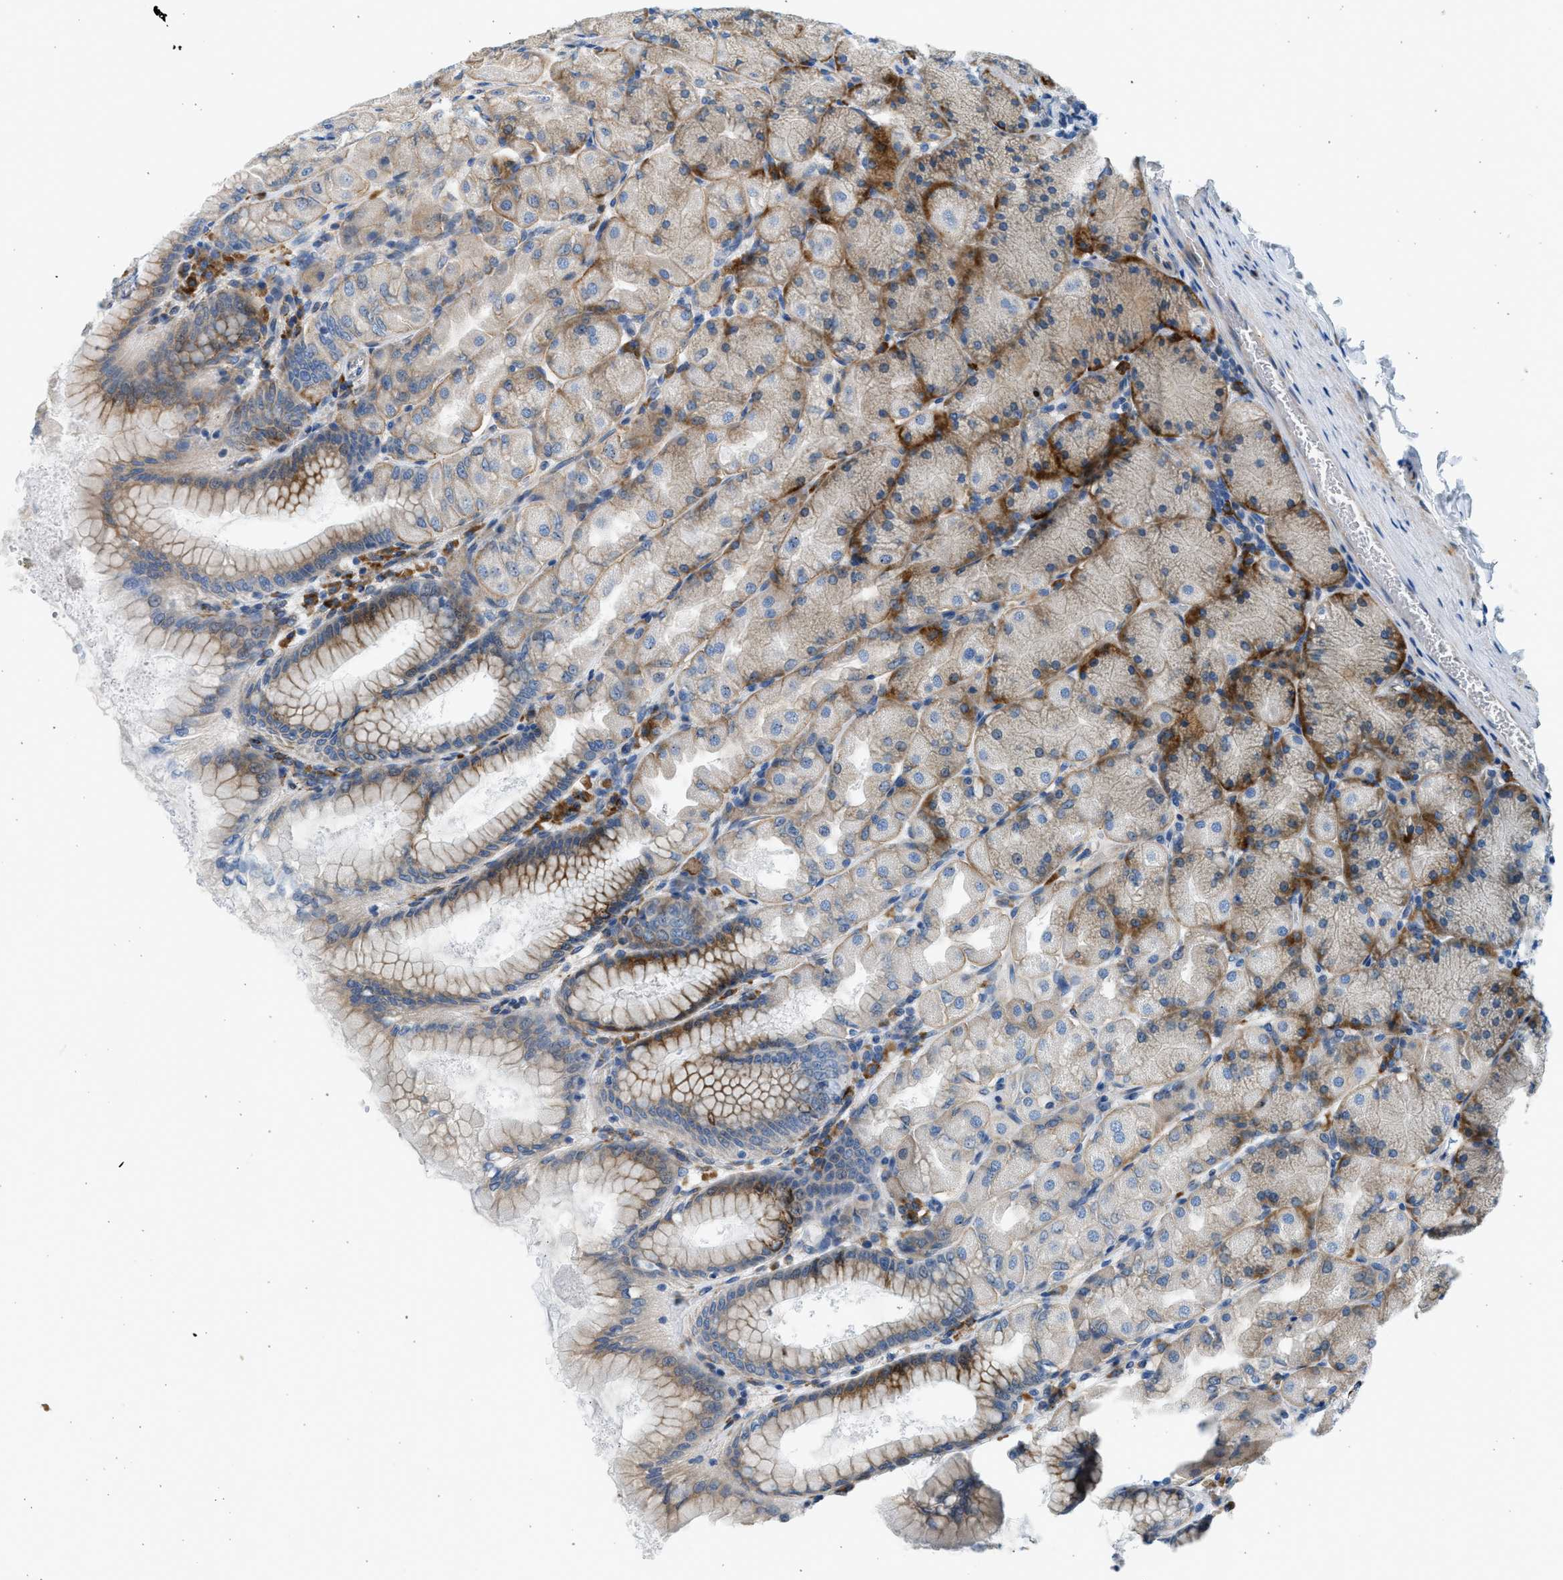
{"staining": {"intensity": "moderate", "quantity": "25%-75%", "location": "cytoplasmic/membranous"}, "tissue": "stomach", "cell_type": "Glandular cells", "image_type": "normal", "snomed": [{"axis": "morphology", "description": "Normal tissue, NOS"}, {"axis": "topography", "description": "Stomach, upper"}], "caption": "Moderate cytoplasmic/membranous staining is identified in about 25%-75% of glandular cells in normal stomach.", "gene": "CNTN6", "patient": {"sex": "female", "age": 56}}